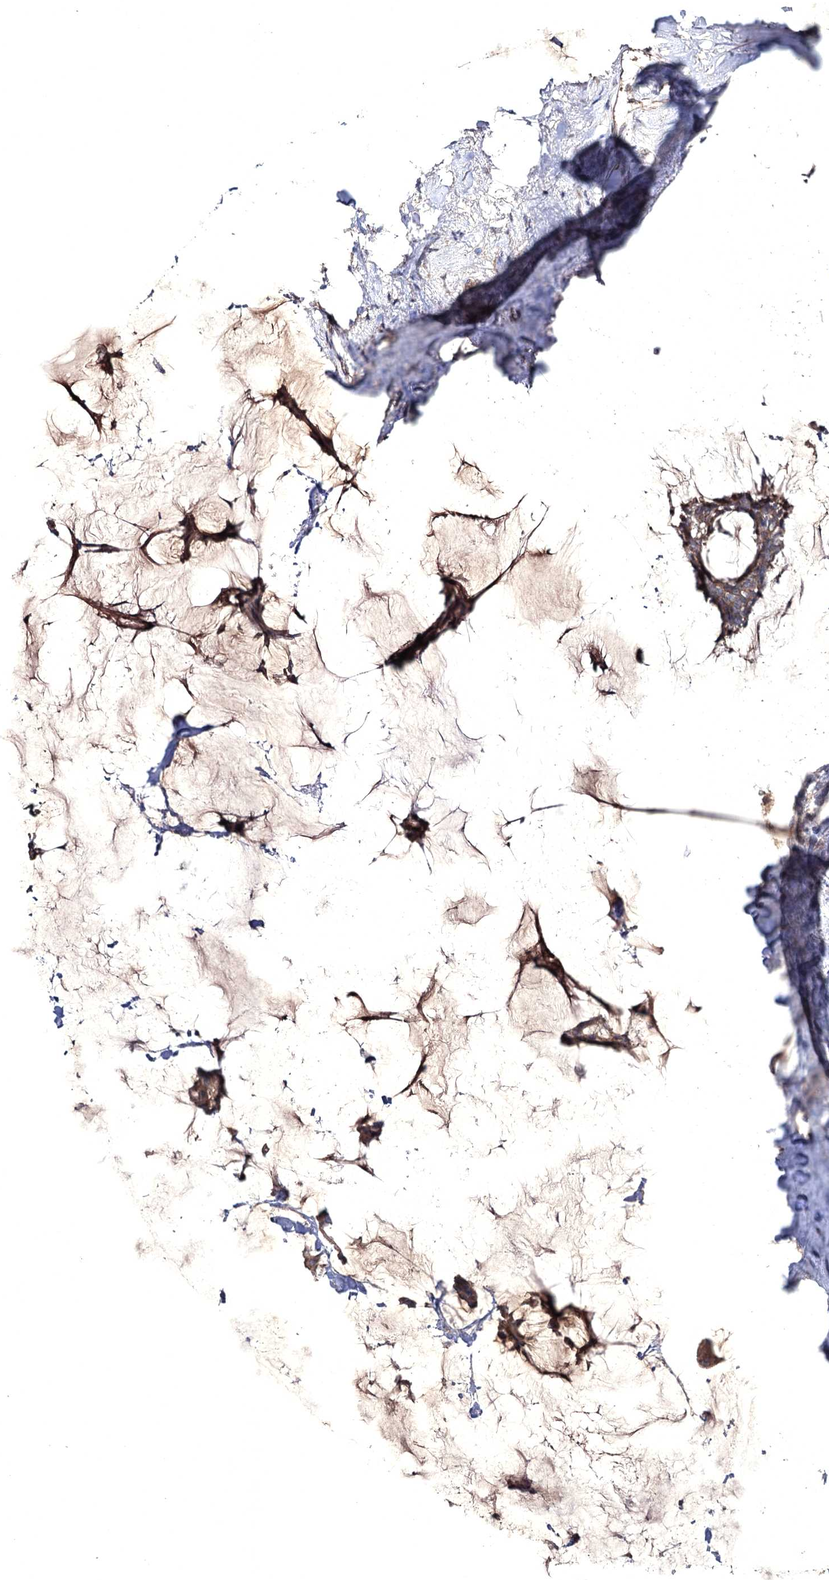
{"staining": {"intensity": "weak", "quantity": ">75%", "location": "cytoplasmic/membranous"}, "tissue": "breast cancer", "cell_type": "Tumor cells", "image_type": "cancer", "snomed": [{"axis": "morphology", "description": "Duct carcinoma"}, {"axis": "topography", "description": "Breast"}], "caption": "Protein staining reveals weak cytoplasmic/membranous expression in approximately >75% of tumor cells in breast cancer (intraductal carcinoma).", "gene": "SEMA4G", "patient": {"sex": "female", "age": 93}}